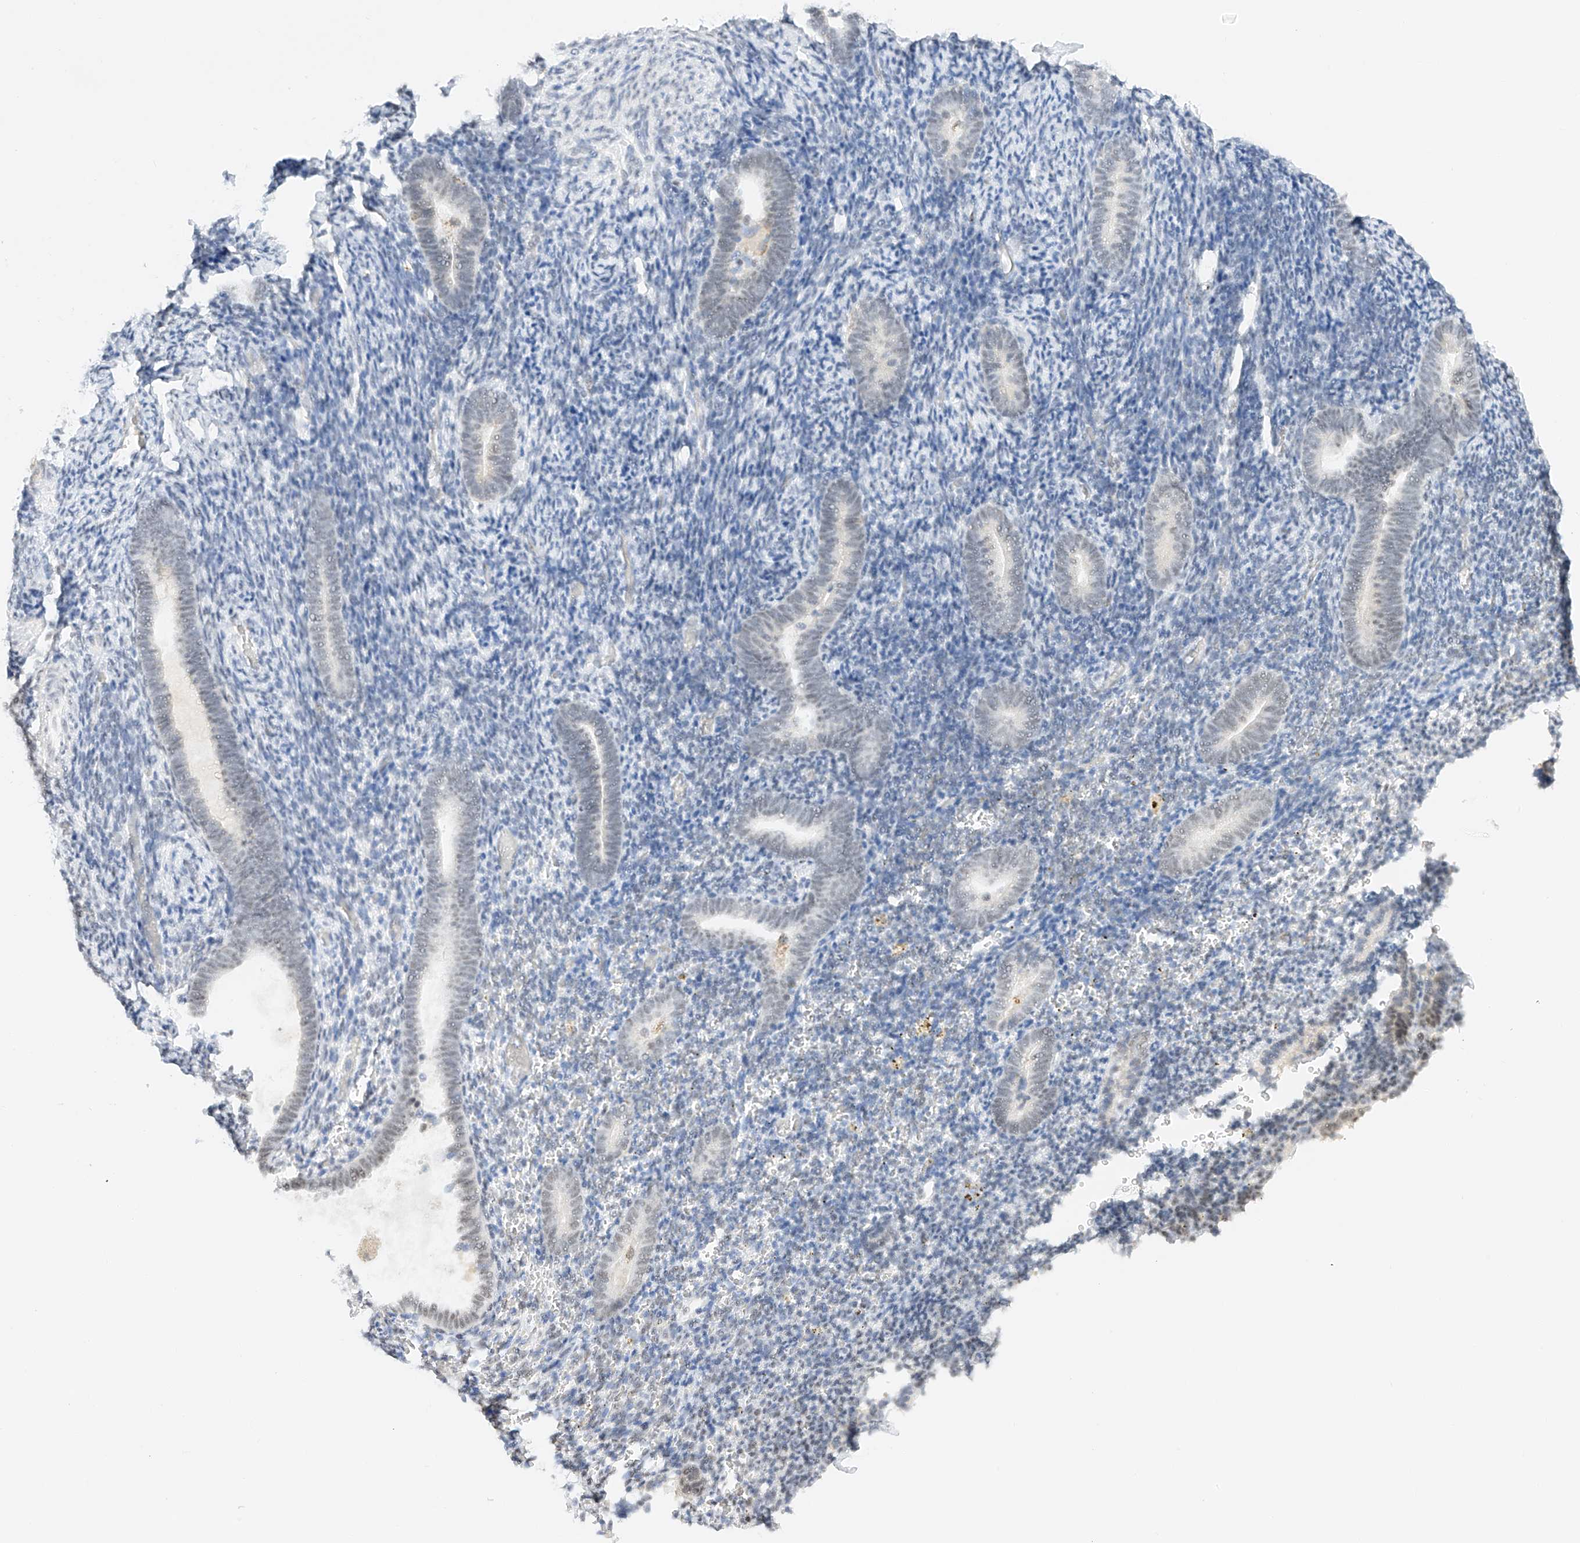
{"staining": {"intensity": "negative", "quantity": "none", "location": "none"}, "tissue": "endometrium", "cell_type": "Cells in endometrial stroma", "image_type": "normal", "snomed": [{"axis": "morphology", "description": "Normal tissue, NOS"}, {"axis": "topography", "description": "Endometrium"}], "caption": "An image of endometrium stained for a protein exhibits no brown staining in cells in endometrial stroma.", "gene": "NRF1", "patient": {"sex": "female", "age": 51}}